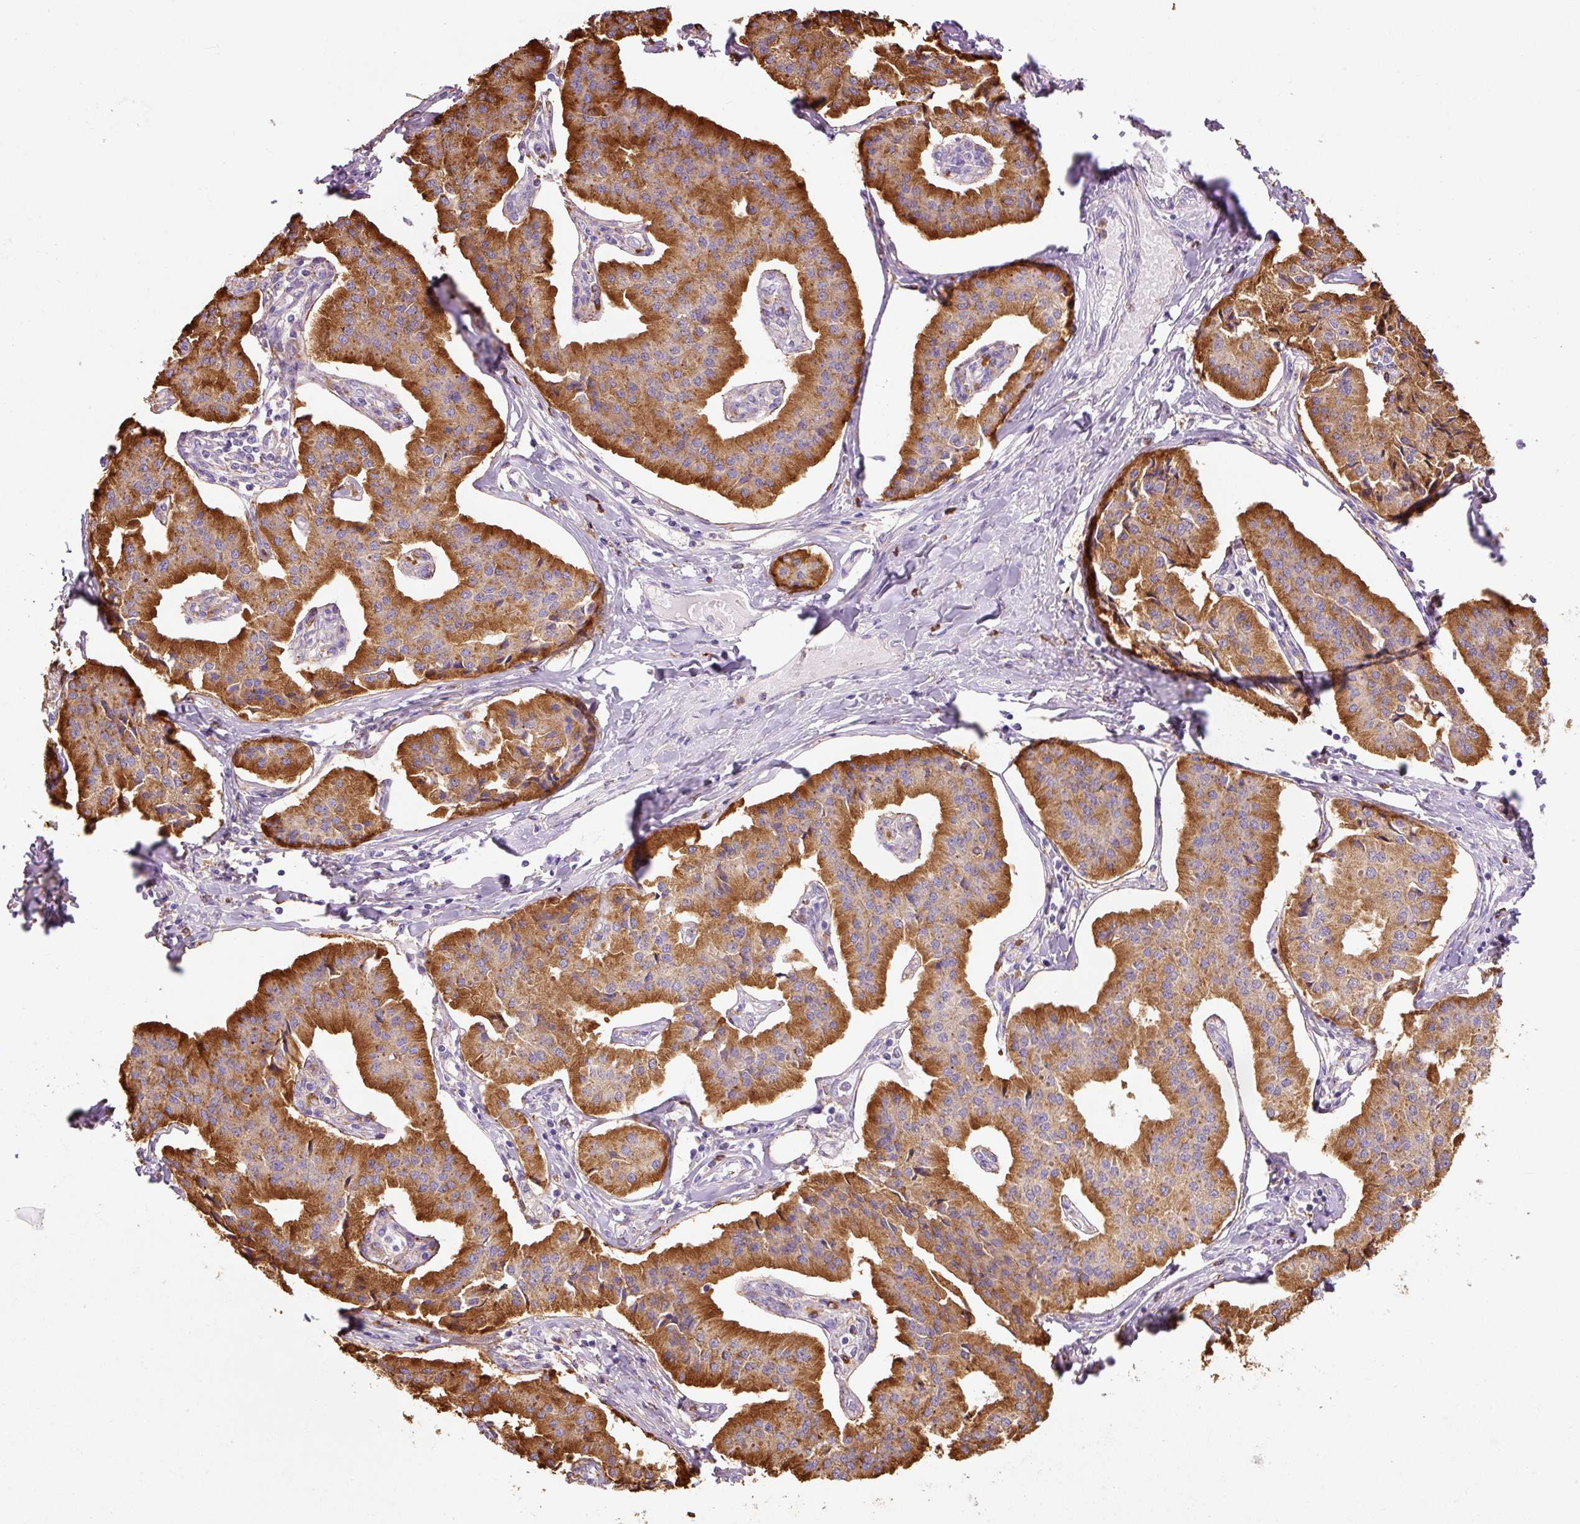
{"staining": {"intensity": "strong", "quantity": ">75%", "location": "cytoplasmic/membranous"}, "tissue": "pancreatic cancer", "cell_type": "Tumor cells", "image_type": "cancer", "snomed": [{"axis": "morphology", "description": "Adenocarcinoma, NOS"}, {"axis": "topography", "description": "Pancreas"}], "caption": "Adenocarcinoma (pancreatic) stained with immunohistochemistry (IHC) demonstrates strong cytoplasmic/membranous staining in approximately >75% of tumor cells.", "gene": "TMC8", "patient": {"sex": "female", "age": 50}}